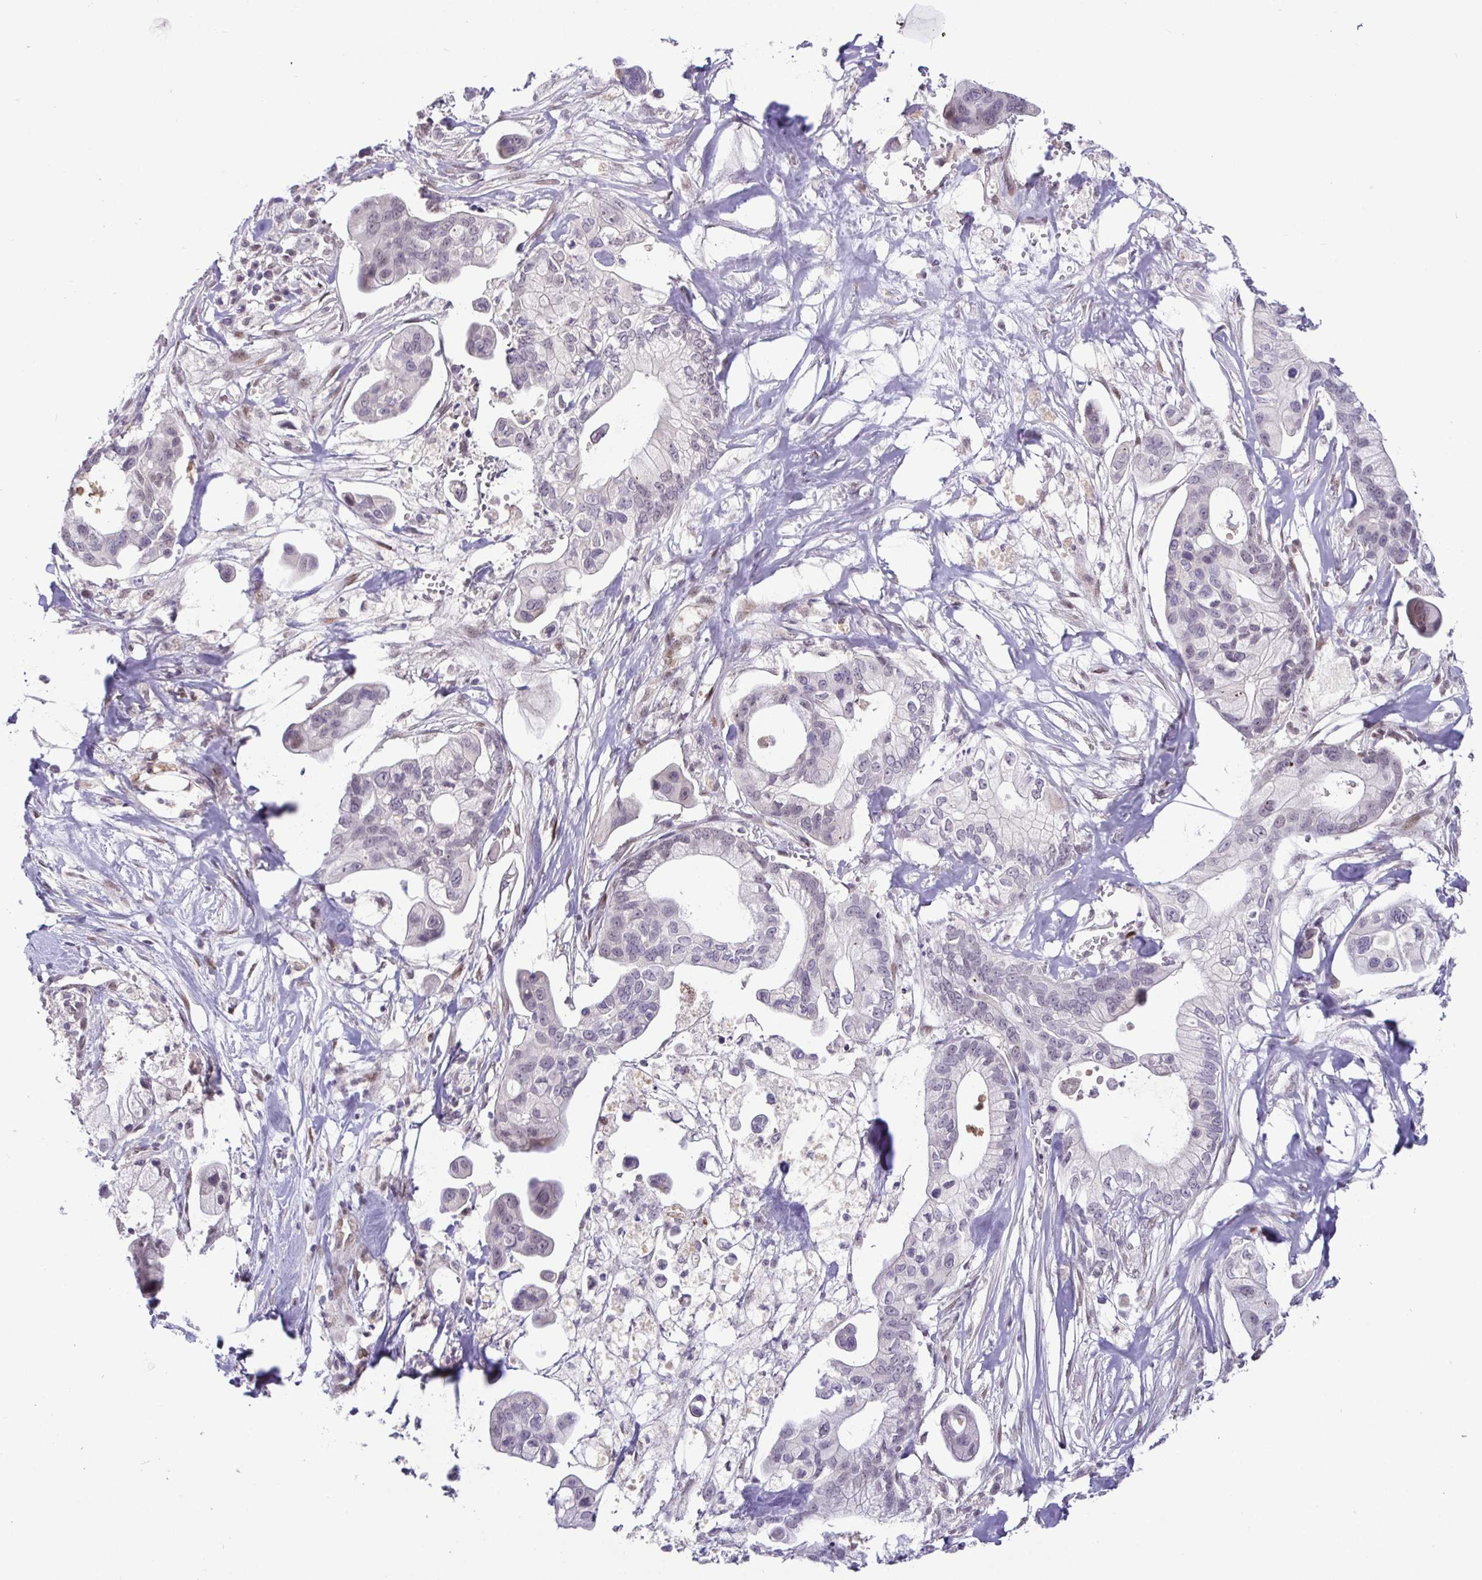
{"staining": {"intensity": "negative", "quantity": "none", "location": "none"}, "tissue": "pancreatic cancer", "cell_type": "Tumor cells", "image_type": "cancer", "snomed": [{"axis": "morphology", "description": "Adenocarcinoma, NOS"}, {"axis": "topography", "description": "Pancreas"}], "caption": "Immunohistochemistry micrograph of neoplastic tissue: human pancreatic cancer stained with DAB (3,3'-diaminobenzidine) demonstrates no significant protein staining in tumor cells.", "gene": "NUP188", "patient": {"sex": "male", "age": 68}}